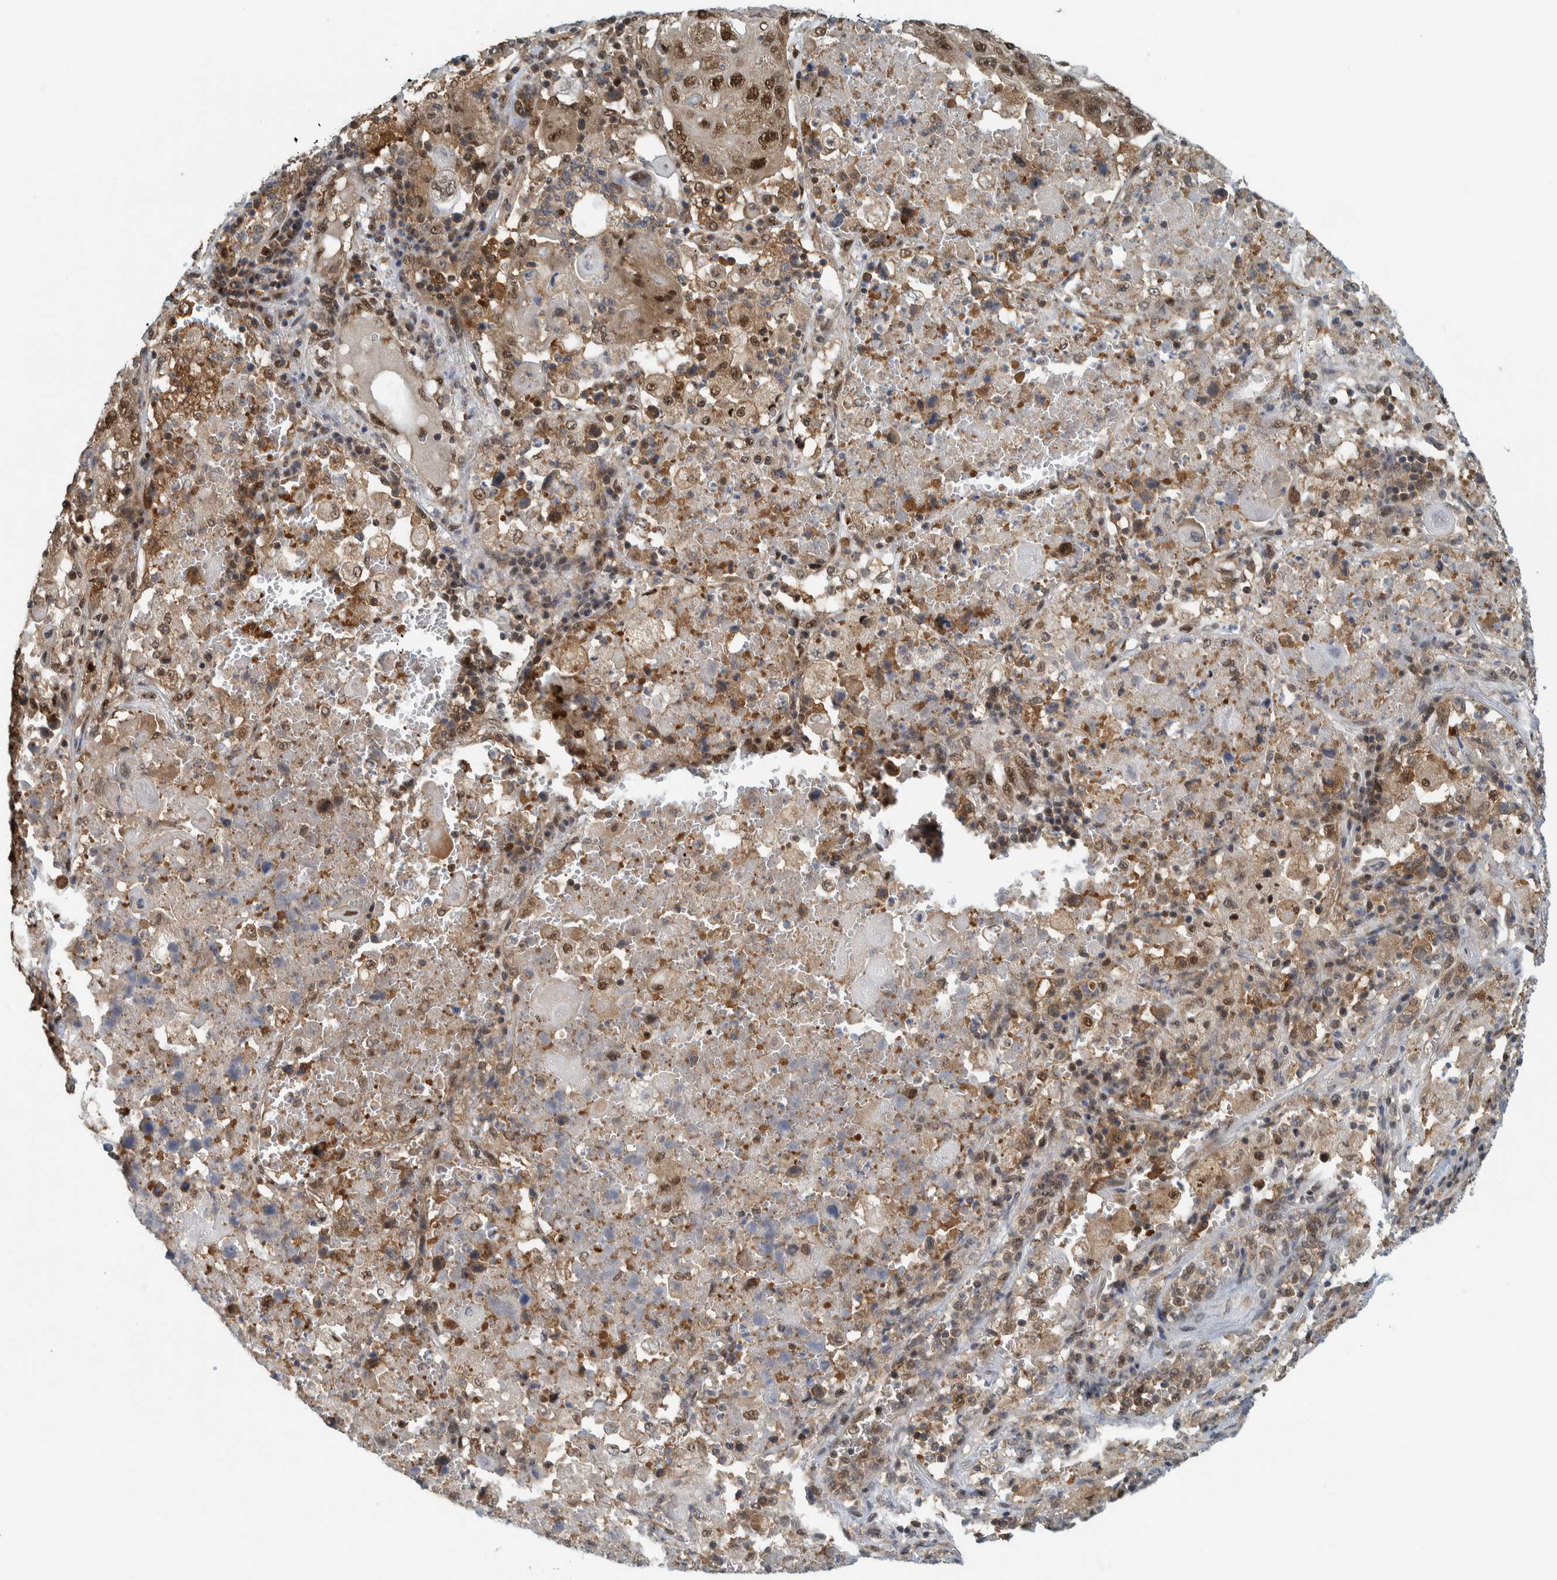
{"staining": {"intensity": "moderate", "quantity": ">75%", "location": "nuclear"}, "tissue": "lung cancer", "cell_type": "Tumor cells", "image_type": "cancer", "snomed": [{"axis": "morphology", "description": "Squamous cell carcinoma, NOS"}, {"axis": "topography", "description": "Lung"}], "caption": "The immunohistochemical stain labels moderate nuclear staining in tumor cells of lung cancer (squamous cell carcinoma) tissue. The staining was performed using DAB (3,3'-diaminobenzidine) to visualize the protein expression in brown, while the nuclei were stained in blue with hematoxylin (Magnification: 20x).", "gene": "COPS3", "patient": {"sex": "male", "age": 61}}